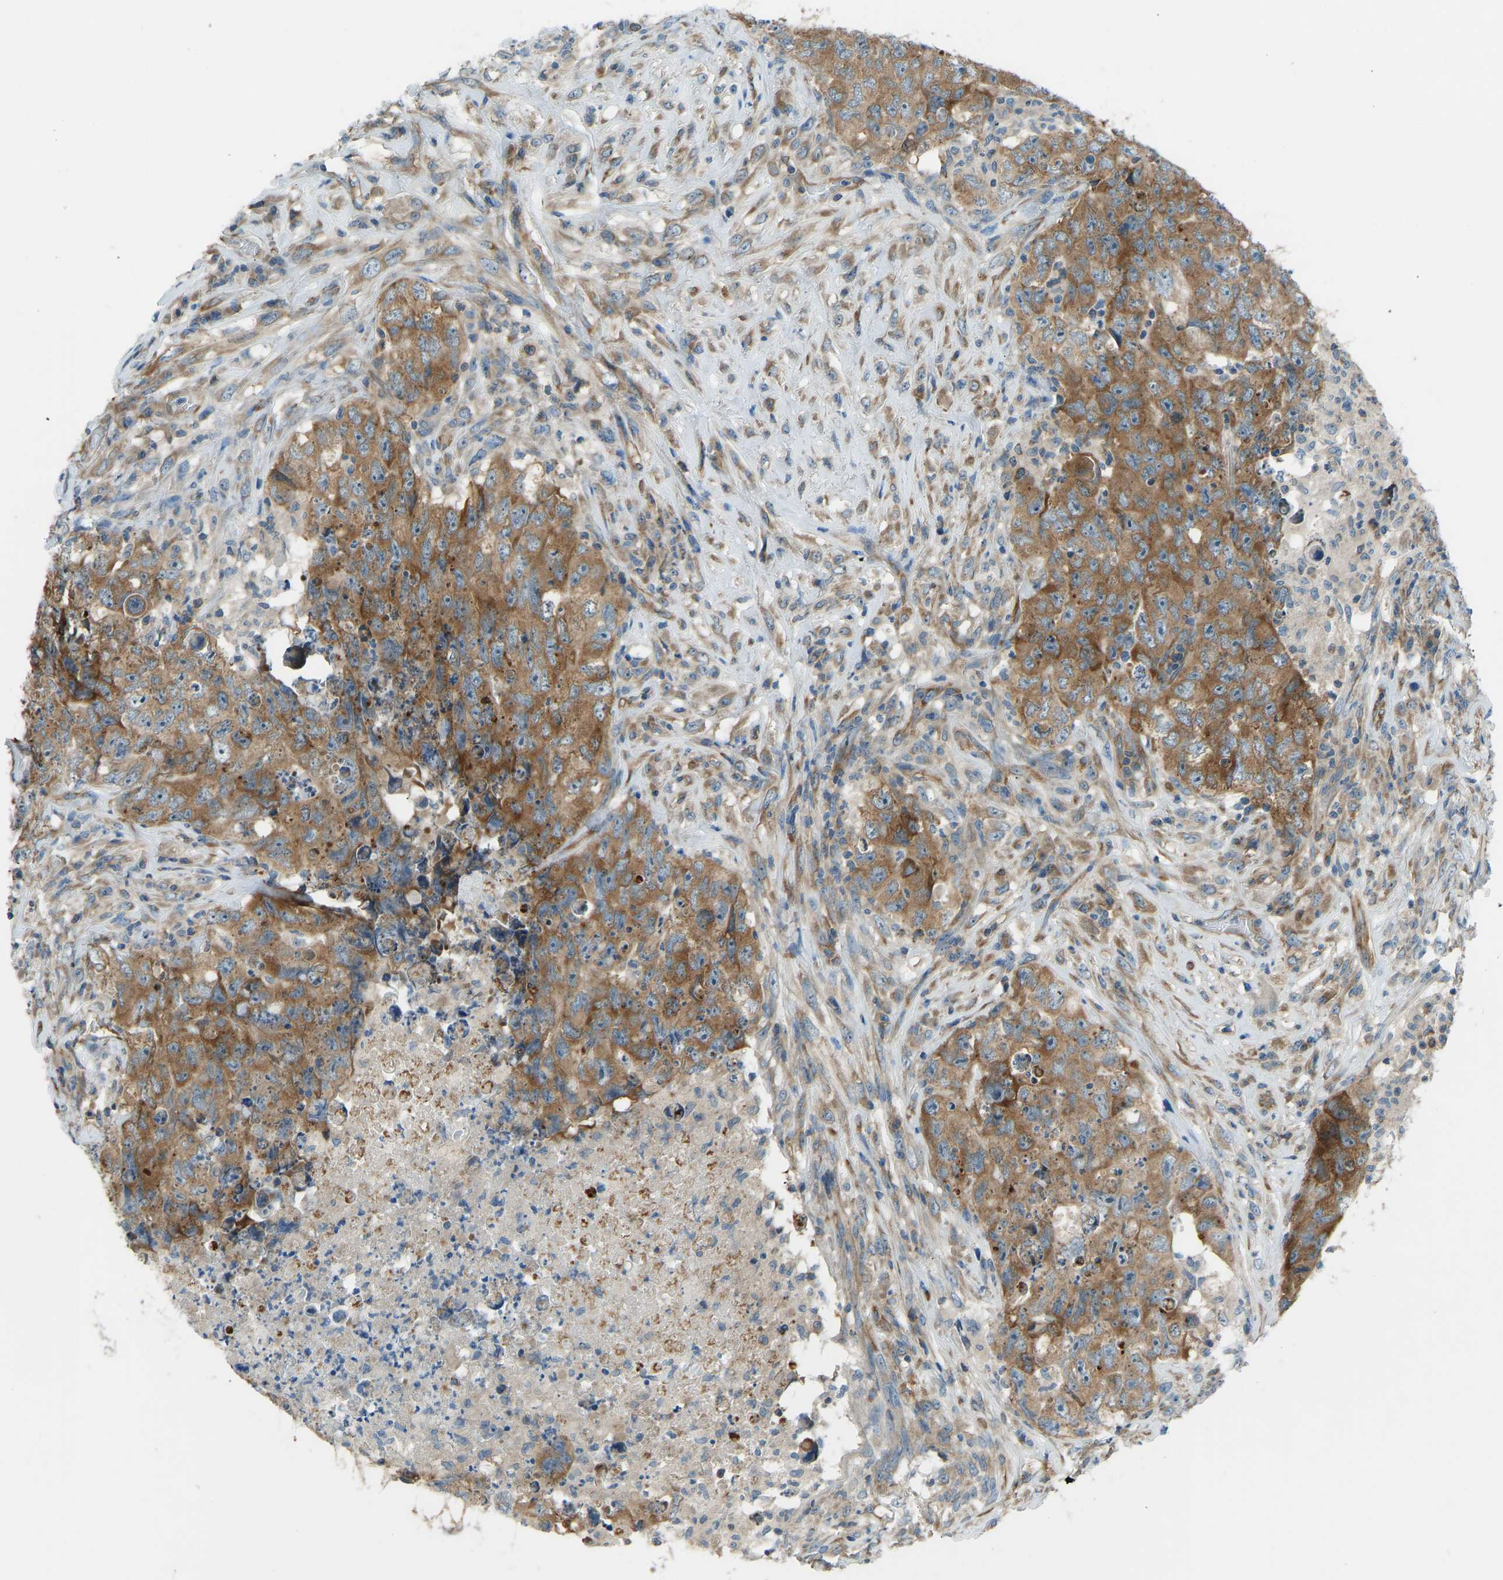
{"staining": {"intensity": "moderate", "quantity": ">75%", "location": "cytoplasmic/membranous"}, "tissue": "testis cancer", "cell_type": "Tumor cells", "image_type": "cancer", "snomed": [{"axis": "morphology", "description": "Carcinoma, Embryonal, NOS"}, {"axis": "topography", "description": "Testis"}], "caption": "This is an image of IHC staining of testis cancer (embryonal carcinoma), which shows moderate staining in the cytoplasmic/membranous of tumor cells.", "gene": "STAU2", "patient": {"sex": "male", "age": 32}}